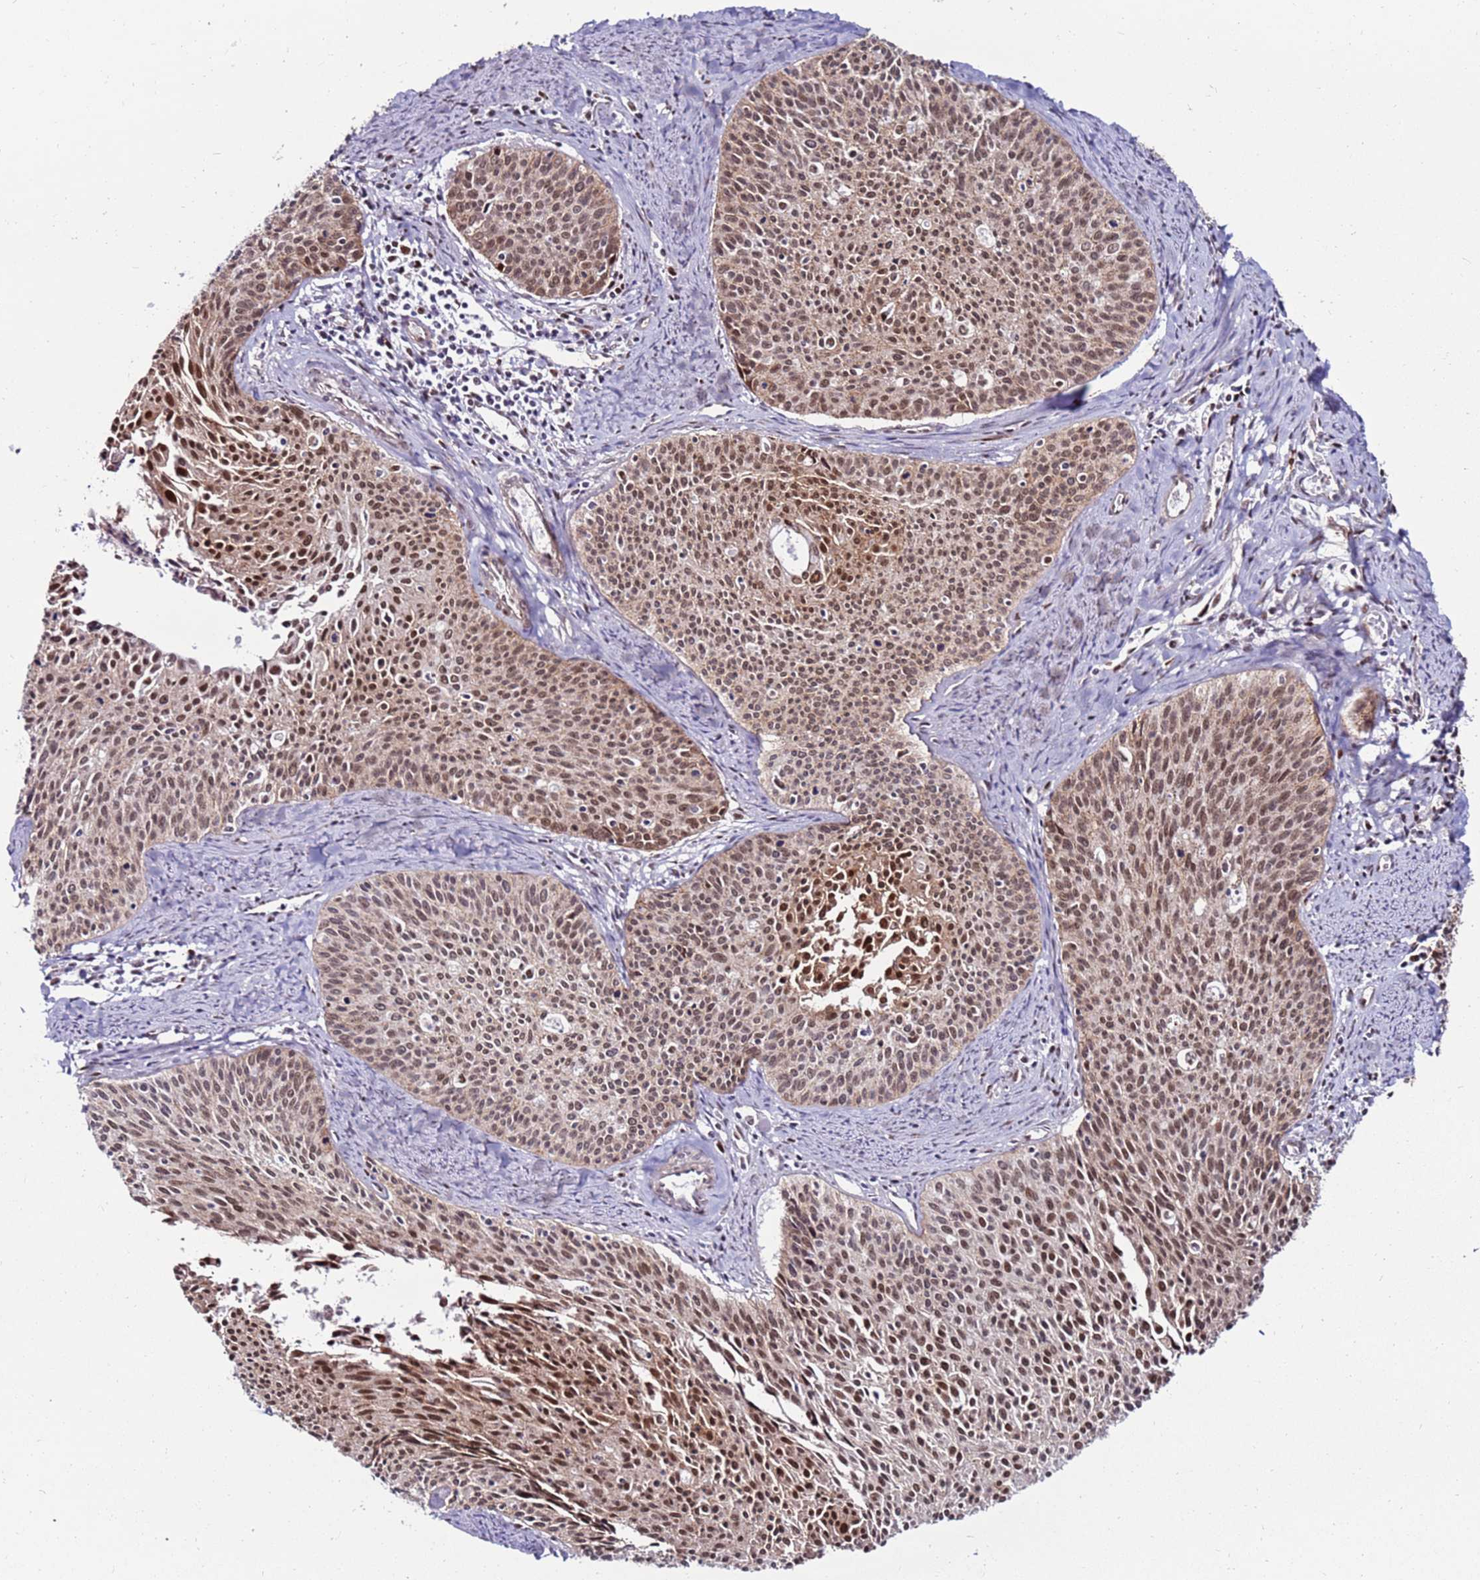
{"staining": {"intensity": "moderate", "quantity": ">75%", "location": "nuclear"}, "tissue": "cervical cancer", "cell_type": "Tumor cells", "image_type": "cancer", "snomed": [{"axis": "morphology", "description": "Squamous cell carcinoma, NOS"}, {"axis": "topography", "description": "Cervix"}], "caption": "Protein expression by immunohistochemistry exhibits moderate nuclear expression in about >75% of tumor cells in cervical squamous cell carcinoma. (Stains: DAB (3,3'-diaminobenzidine) in brown, nuclei in blue, Microscopy: brightfield microscopy at high magnification).", "gene": "KPNA4", "patient": {"sex": "female", "age": 55}}